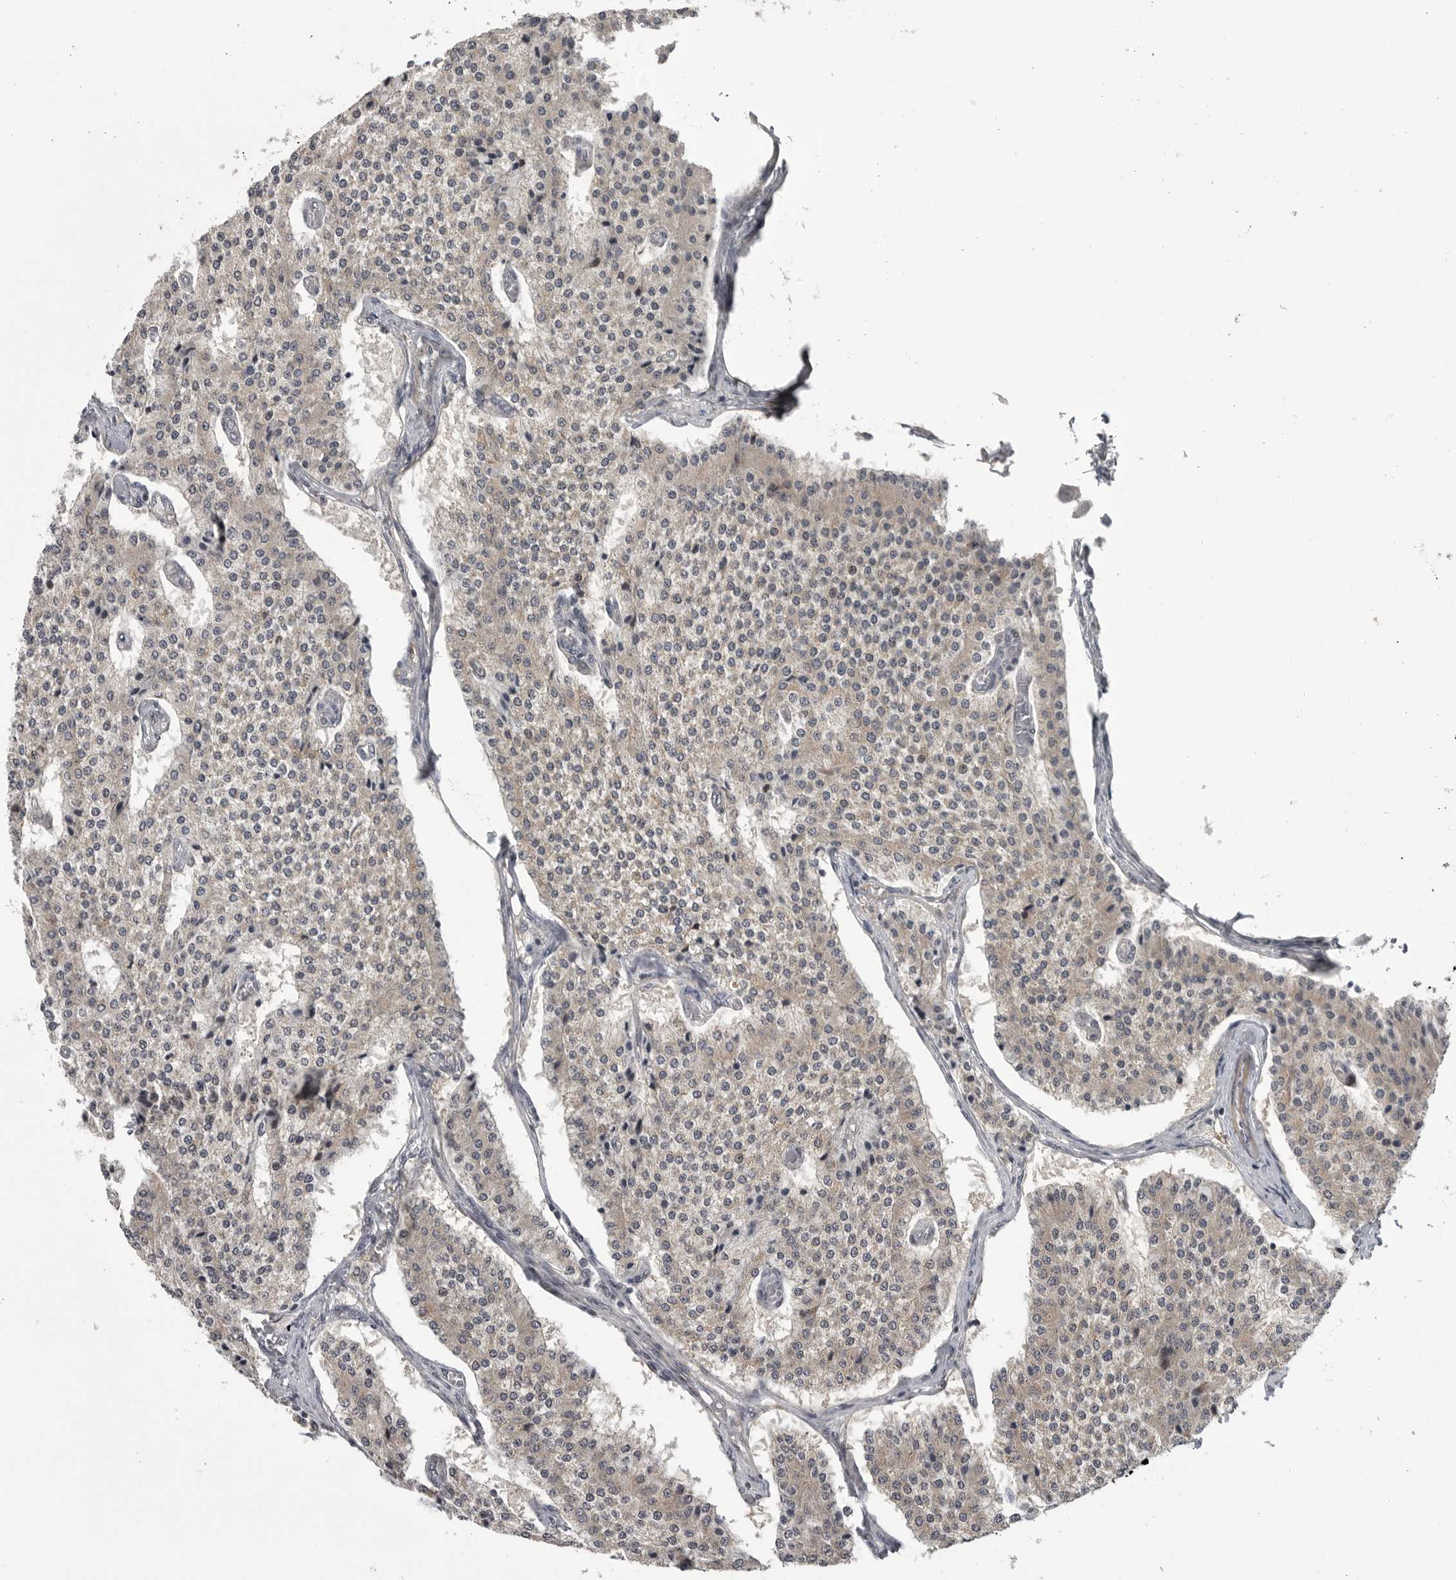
{"staining": {"intensity": "weak", "quantity": "25%-75%", "location": "cytoplasmic/membranous"}, "tissue": "carcinoid", "cell_type": "Tumor cells", "image_type": "cancer", "snomed": [{"axis": "morphology", "description": "Carcinoid, malignant, NOS"}, {"axis": "topography", "description": "Colon"}], "caption": "Protein staining exhibits weak cytoplasmic/membranous staining in approximately 25%-75% of tumor cells in carcinoid.", "gene": "PPP1R9A", "patient": {"sex": "female", "age": 52}}